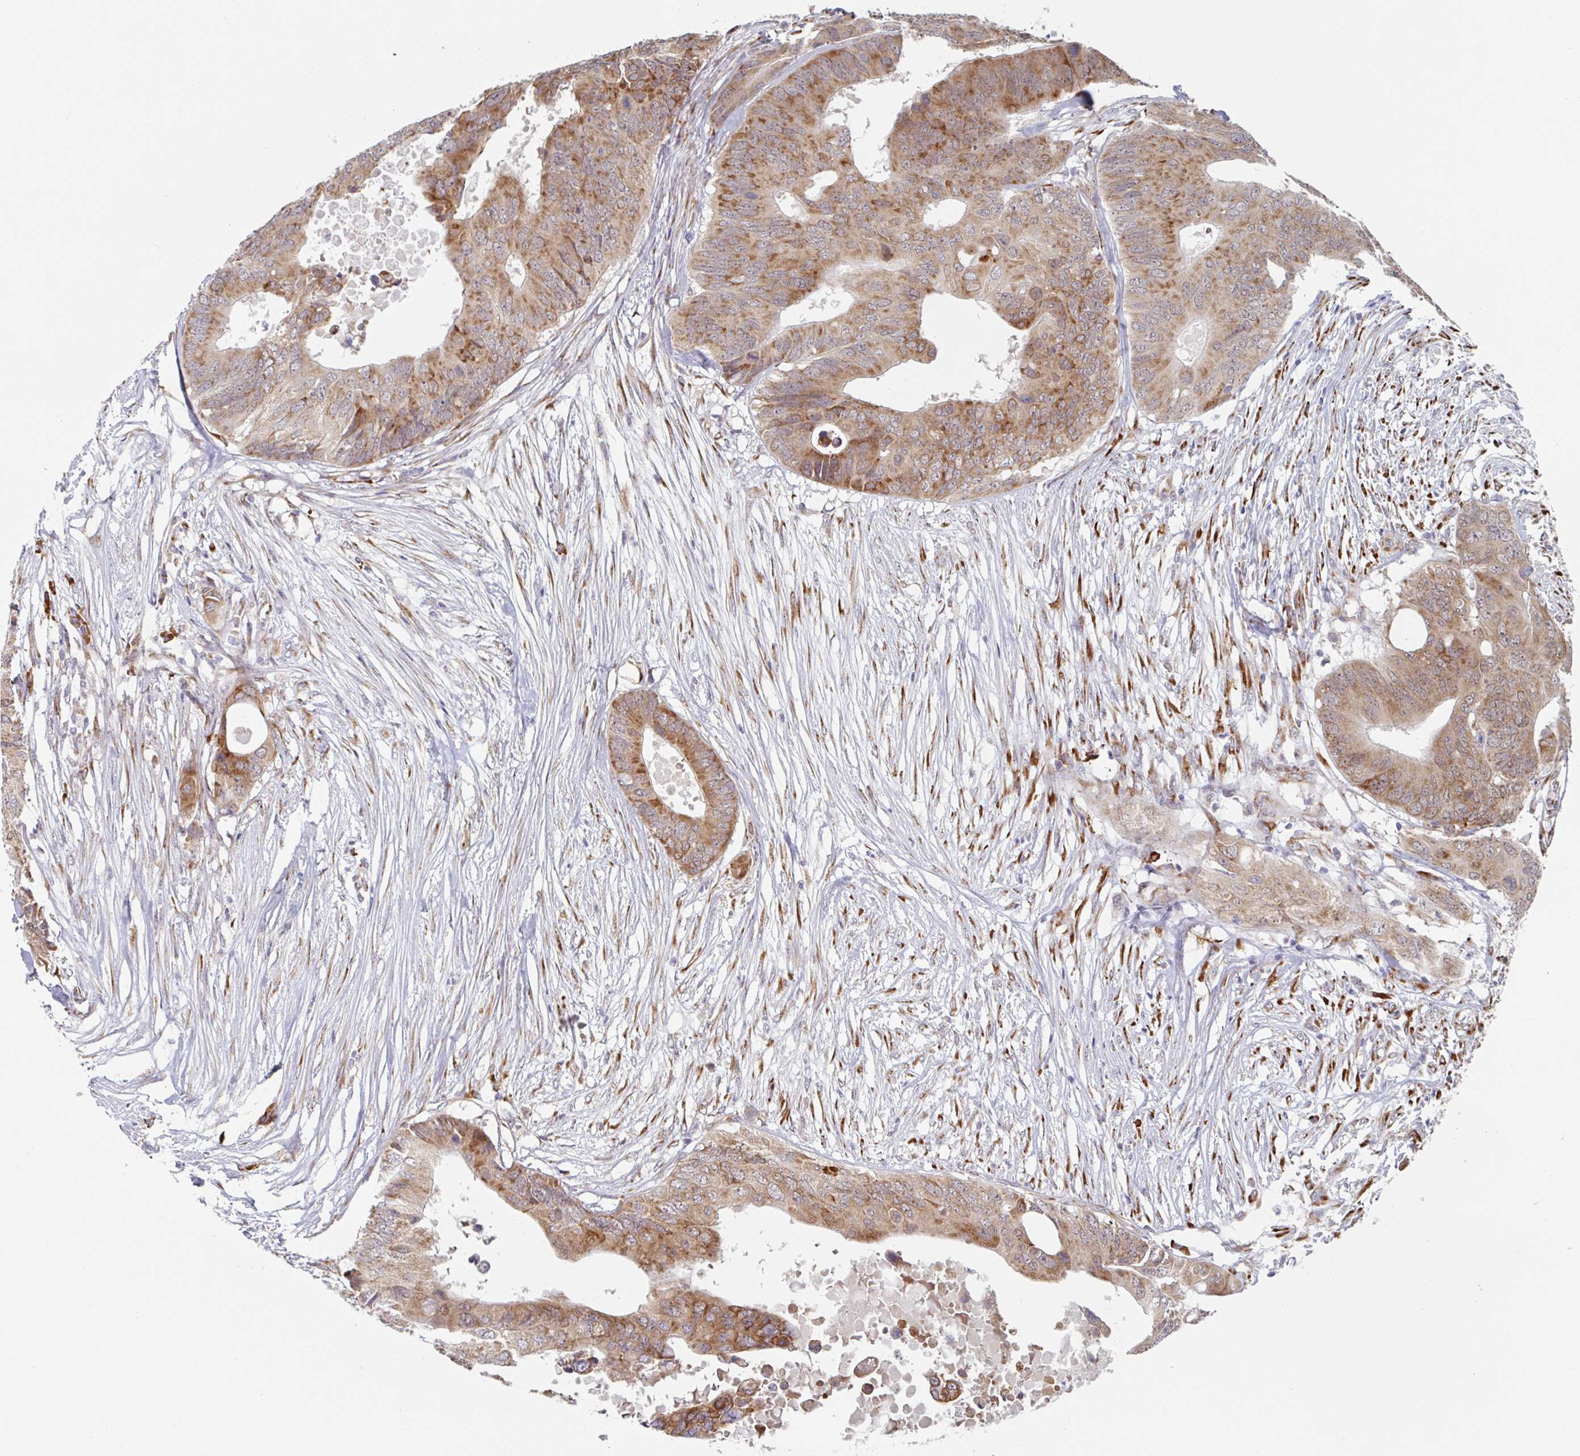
{"staining": {"intensity": "moderate", "quantity": ">75%", "location": "cytoplasmic/membranous"}, "tissue": "colorectal cancer", "cell_type": "Tumor cells", "image_type": "cancer", "snomed": [{"axis": "morphology", "description": "Adenocarcinoma, NOS"}, {"axis": "topography", "description": "Colon"}], "caption": "Immunohistochemistry of colorectal cancer (adenocarcinoma) displays medium levels of moderate cytoplasmic/membranous staining in approximately >75% of tumor cells.", "gene": "TRAPPC10", "patient": {"sex": "male", "age": 71}}